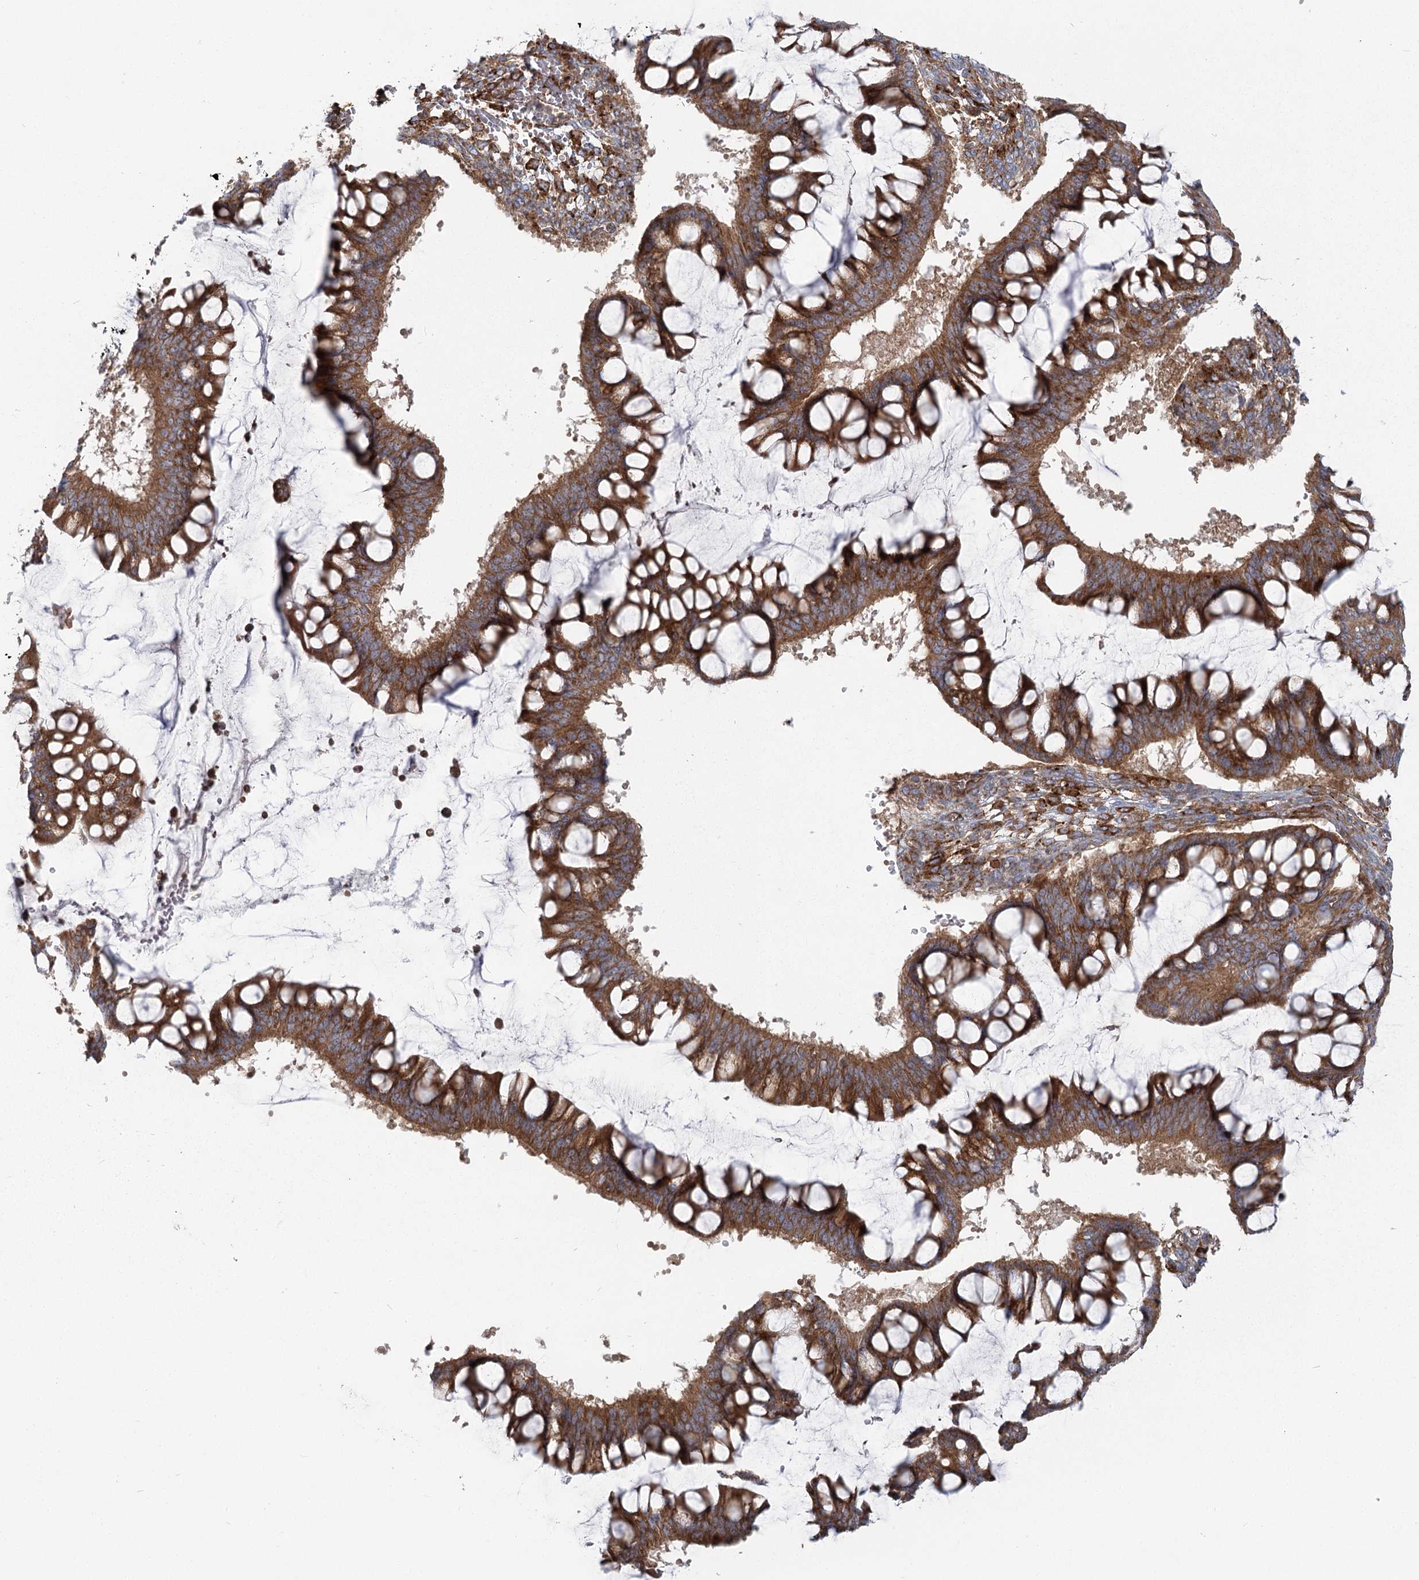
{"staining": {"intensity": "moderate", "quantity": ">75%", "location": "cytoplasmic/membranous"}, "tissue": "ovarian cancer", "cell_type": "Tumor cells", "image_type": "cancer", "snomed": [{"axis": "morphology", "description": "Cystadenocarcinoma, mucinous, NOS"}, {"axis": "topography", "description": "Ovary"}], "caption": "Ovarian mucinous cystadenocarcinoma was stained to show a protein in brown. There is medium levels of moderate cytoplasmic/membranous staining in about >75% of tumor cells.", "gene": "HARS2", "patient": {"sex": "female", "age": 73}}